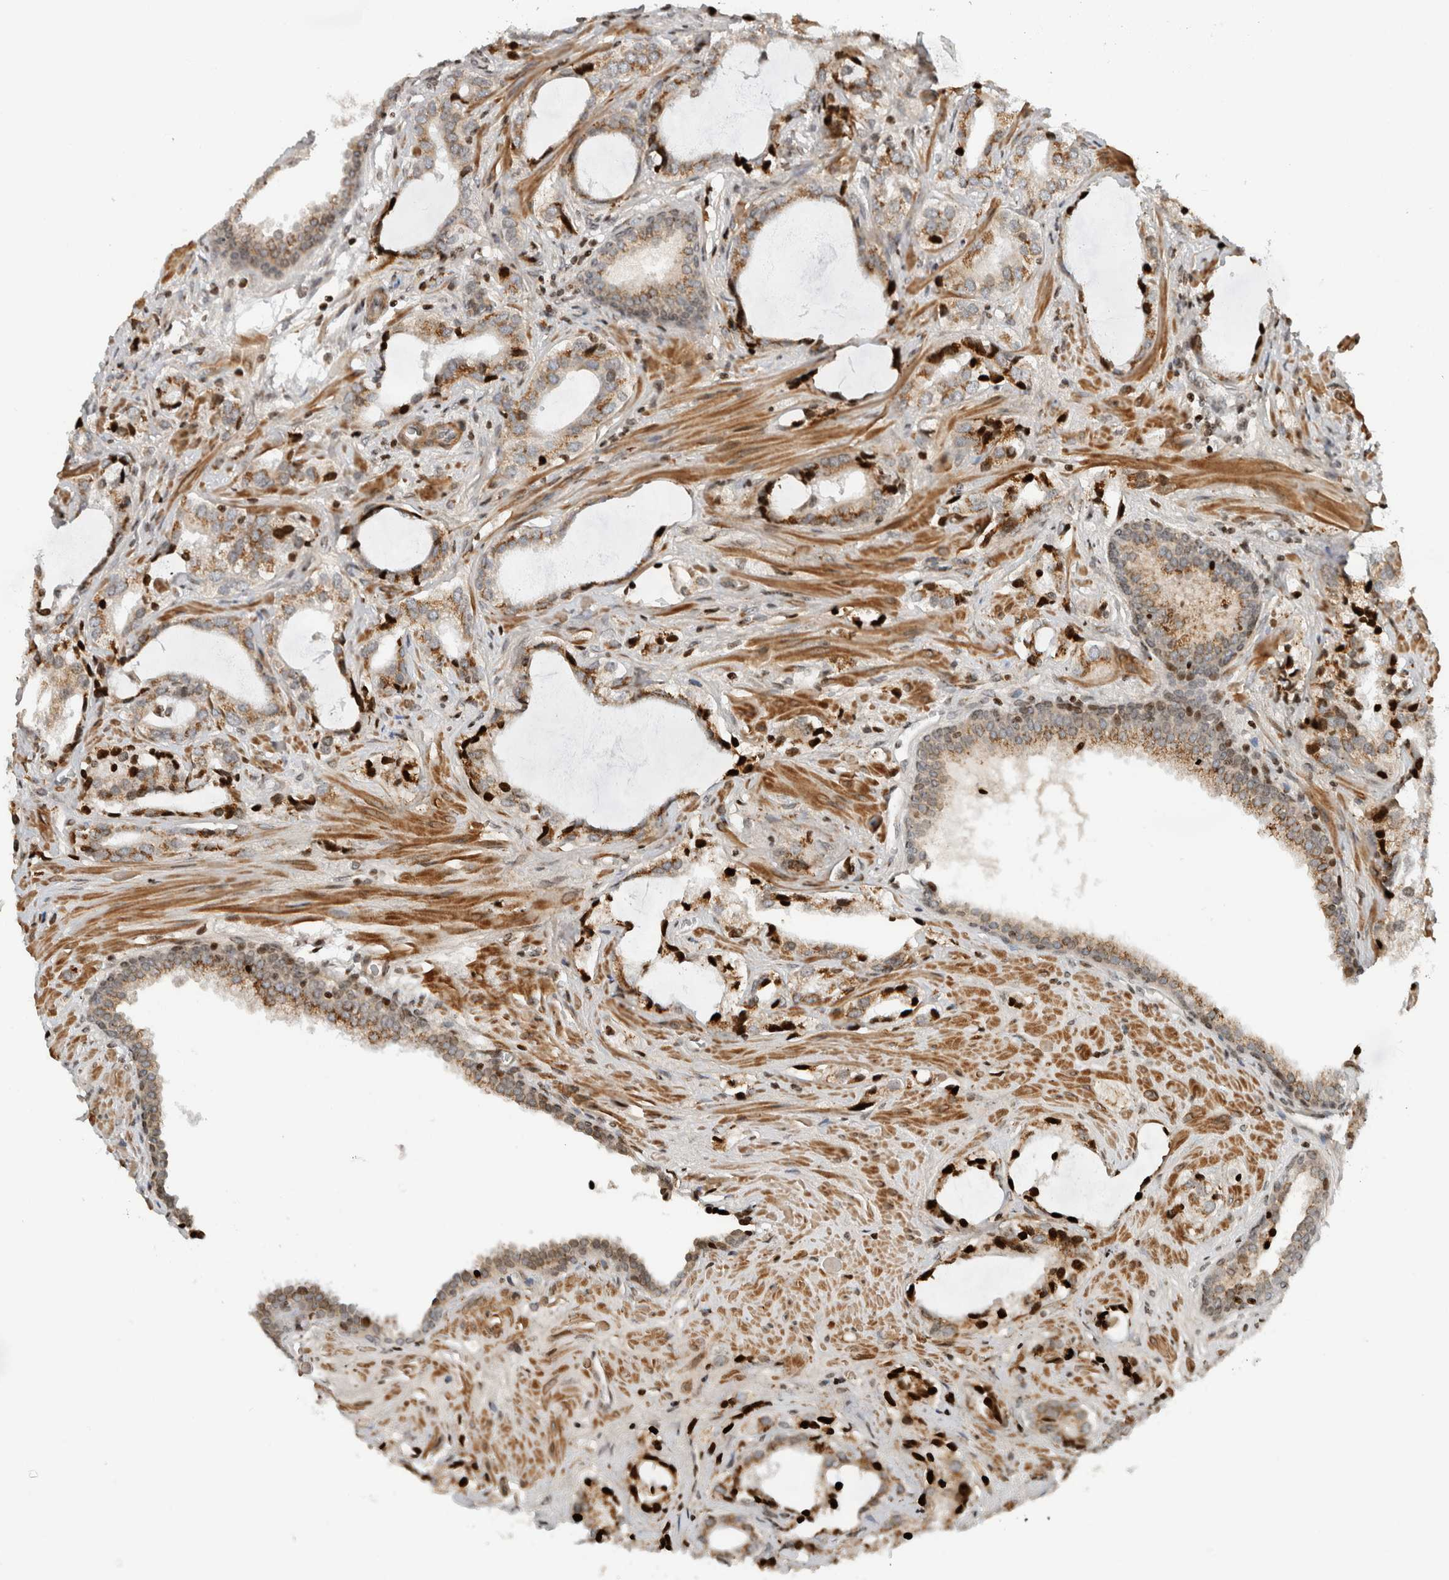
{"staining": {"intensity": "moderate", "quantity": ">75%", "location": "cytoplasmic/membranous"}, "tissue": "prostate cancer", "cell_type": "Tumor cells", "image_type": "cancer", "snomed": [{"axis": "morphology", "description": "Adenocarcinoma, High grade"}, {"axis": "topography", "description": "Prostate"}], "caption": "IHC histopathology image of prostate cancer stained for a protein (brown), which exhibits medium levels of moderate cytoplasmic/membranous positivity in about >75% of tumor cells.", "gene": "GINS4", "patient": {"sex": "male", "age": 66}}